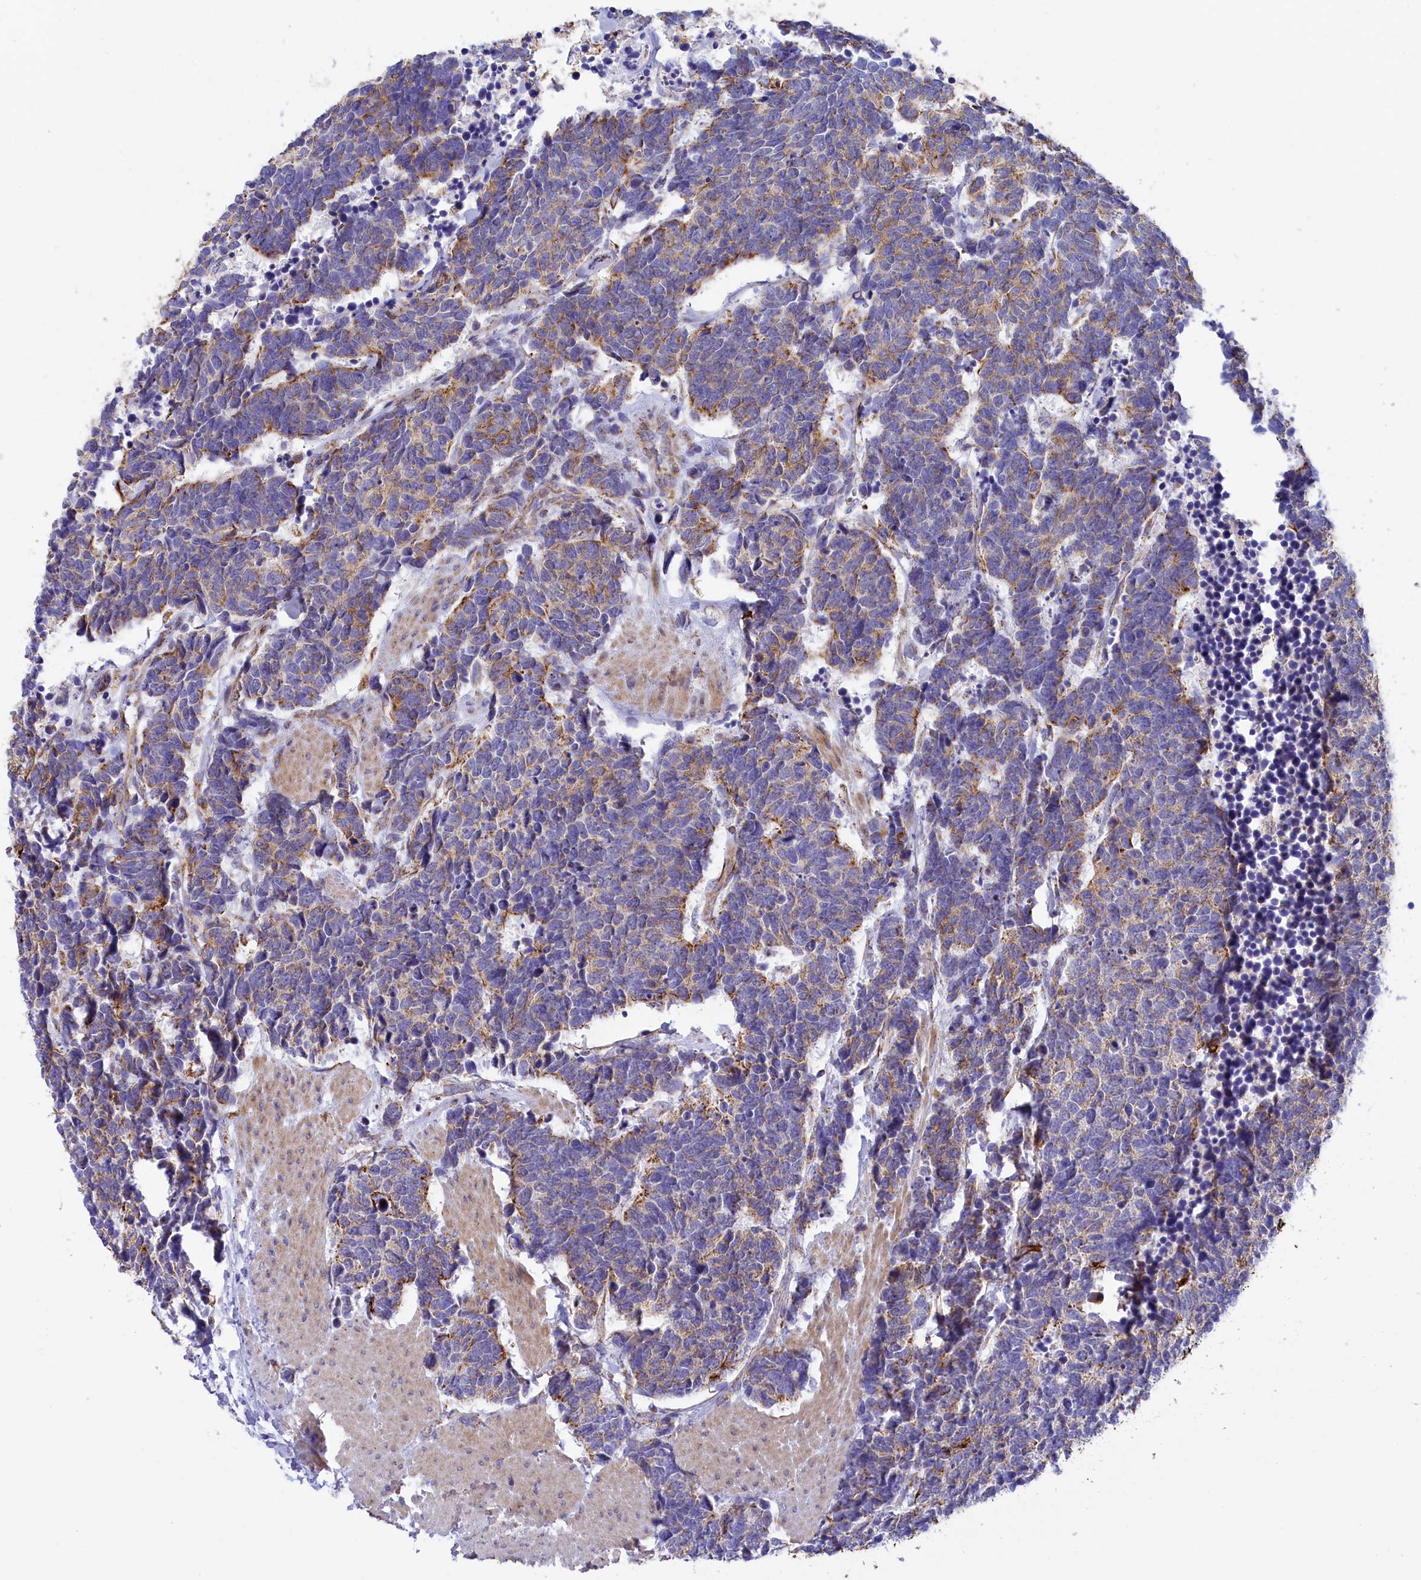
{"staining": {"intensity": "moderate", "quantity": "<25%", "location": "cytoplasmic/membranous"}, "tissue": "carcinoid", "cell_type": "Tumor cells", "image_type": "cancer", "snomed": [{"axis": "morphology", "description": "Carcinoma, NOS"}, {"axis": "morphology", "description": "Carcinoid, malignant, NOS"}, {"axis": "topography", "description": "Urinary bladder"}], "caption": "Protein staining of carcinoid tissue reveals moderate cytoplasmic/membranous staining in about <25% of tumor cells.", "gene": "GATB", "patient": {"sex": "male", "age": 57}}